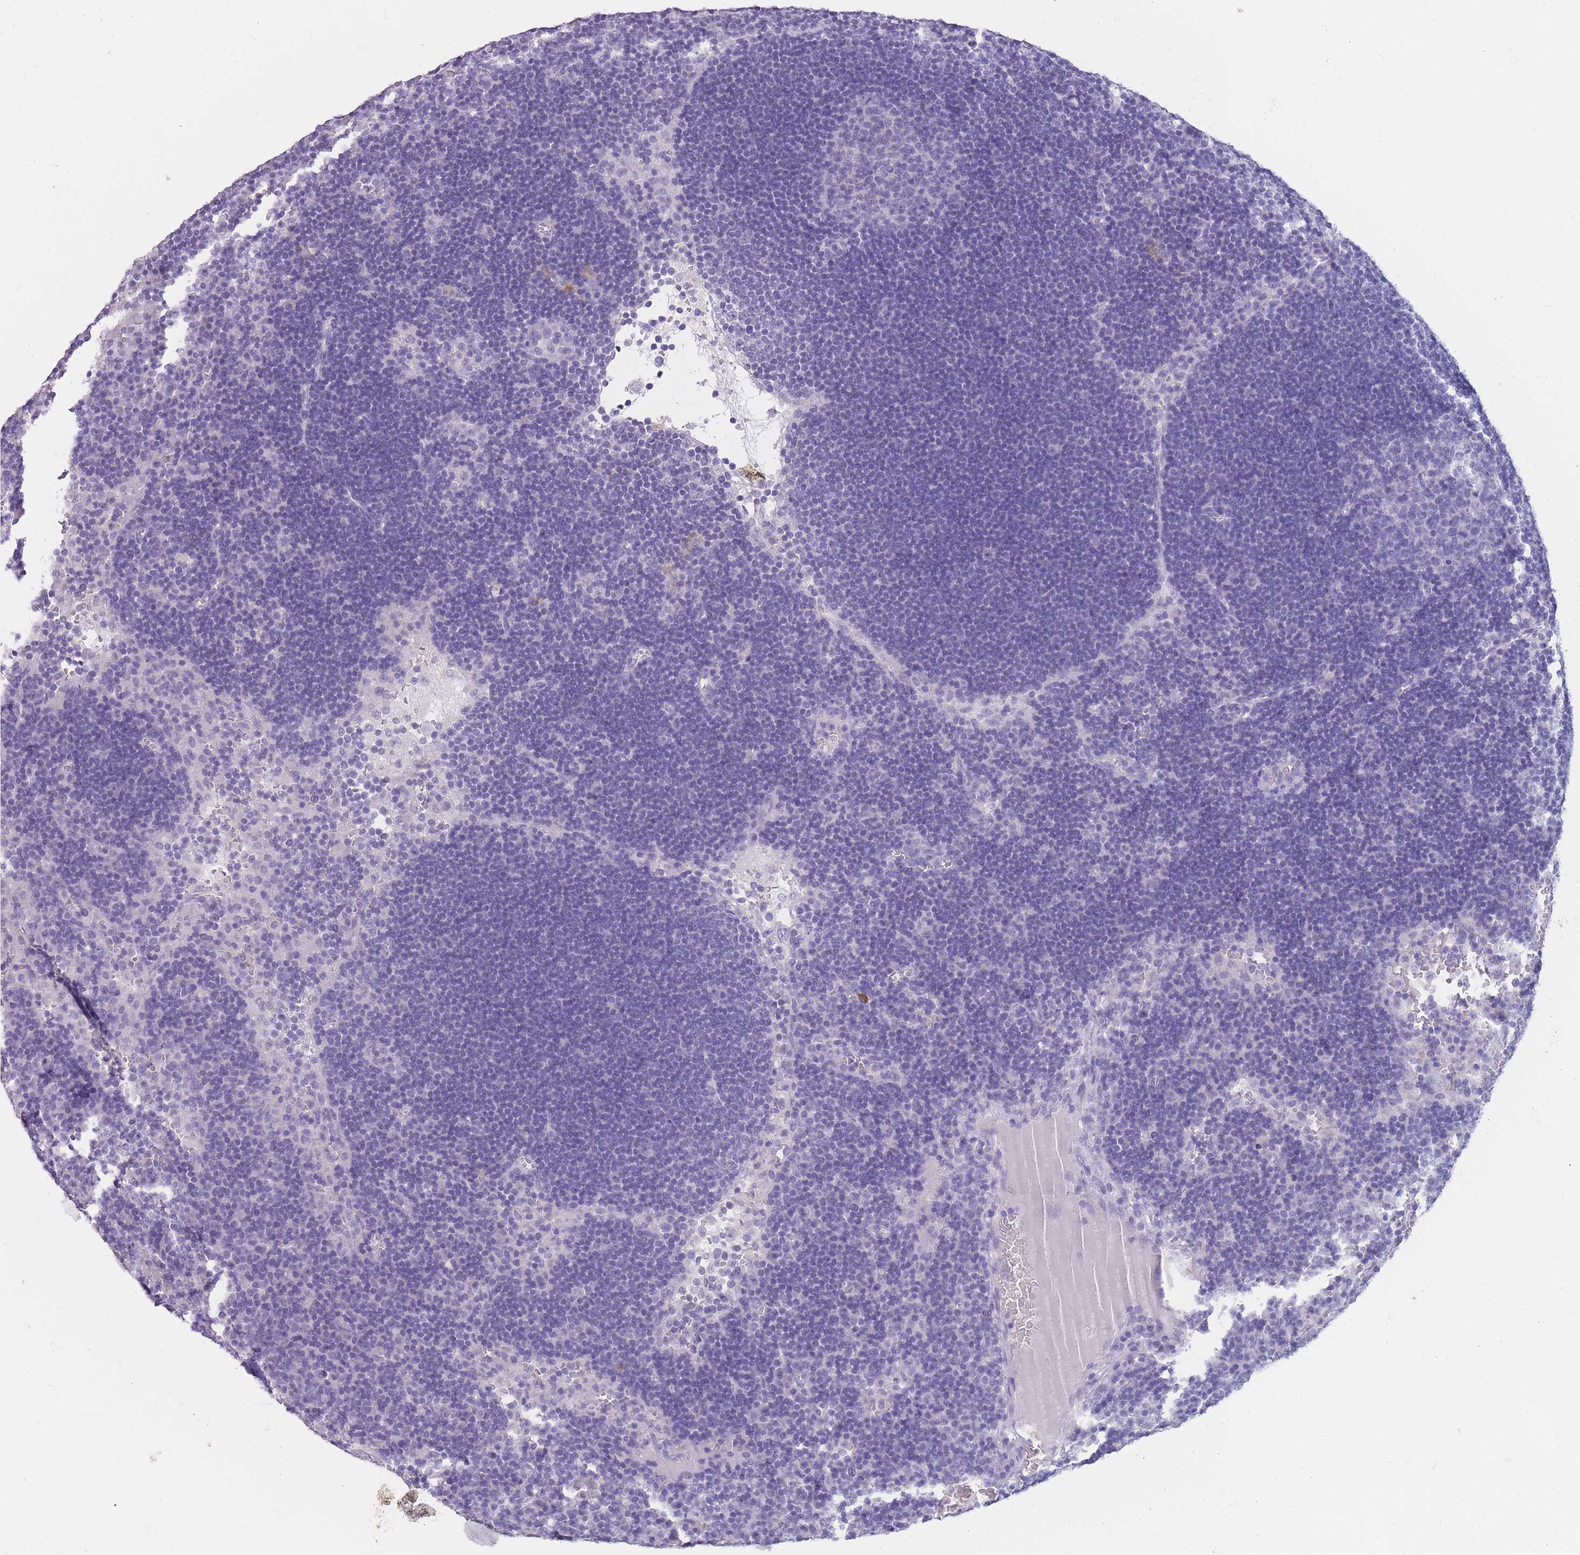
{"staining": {"intensity": "negative", "quantity": "none", "location": "none"}, "tissue": "lymph node", "cell_type": "Germinal center cells", "image_type": "normal", "snomed": [{"axis": "morphology", "description": "Normal tissue, NOS"}, {"axis": "topography", "description": "Lymph node"}], "caption": "Immunohistochemistry (IHC) image of normal lymph node: human lymph node stained with DAB (3,3'-diaminobenzidine) exhibits no significant protein positivity in germinal center cells.", "gene": "RHBG", "patient": {"sex": "male", "age": 62}}